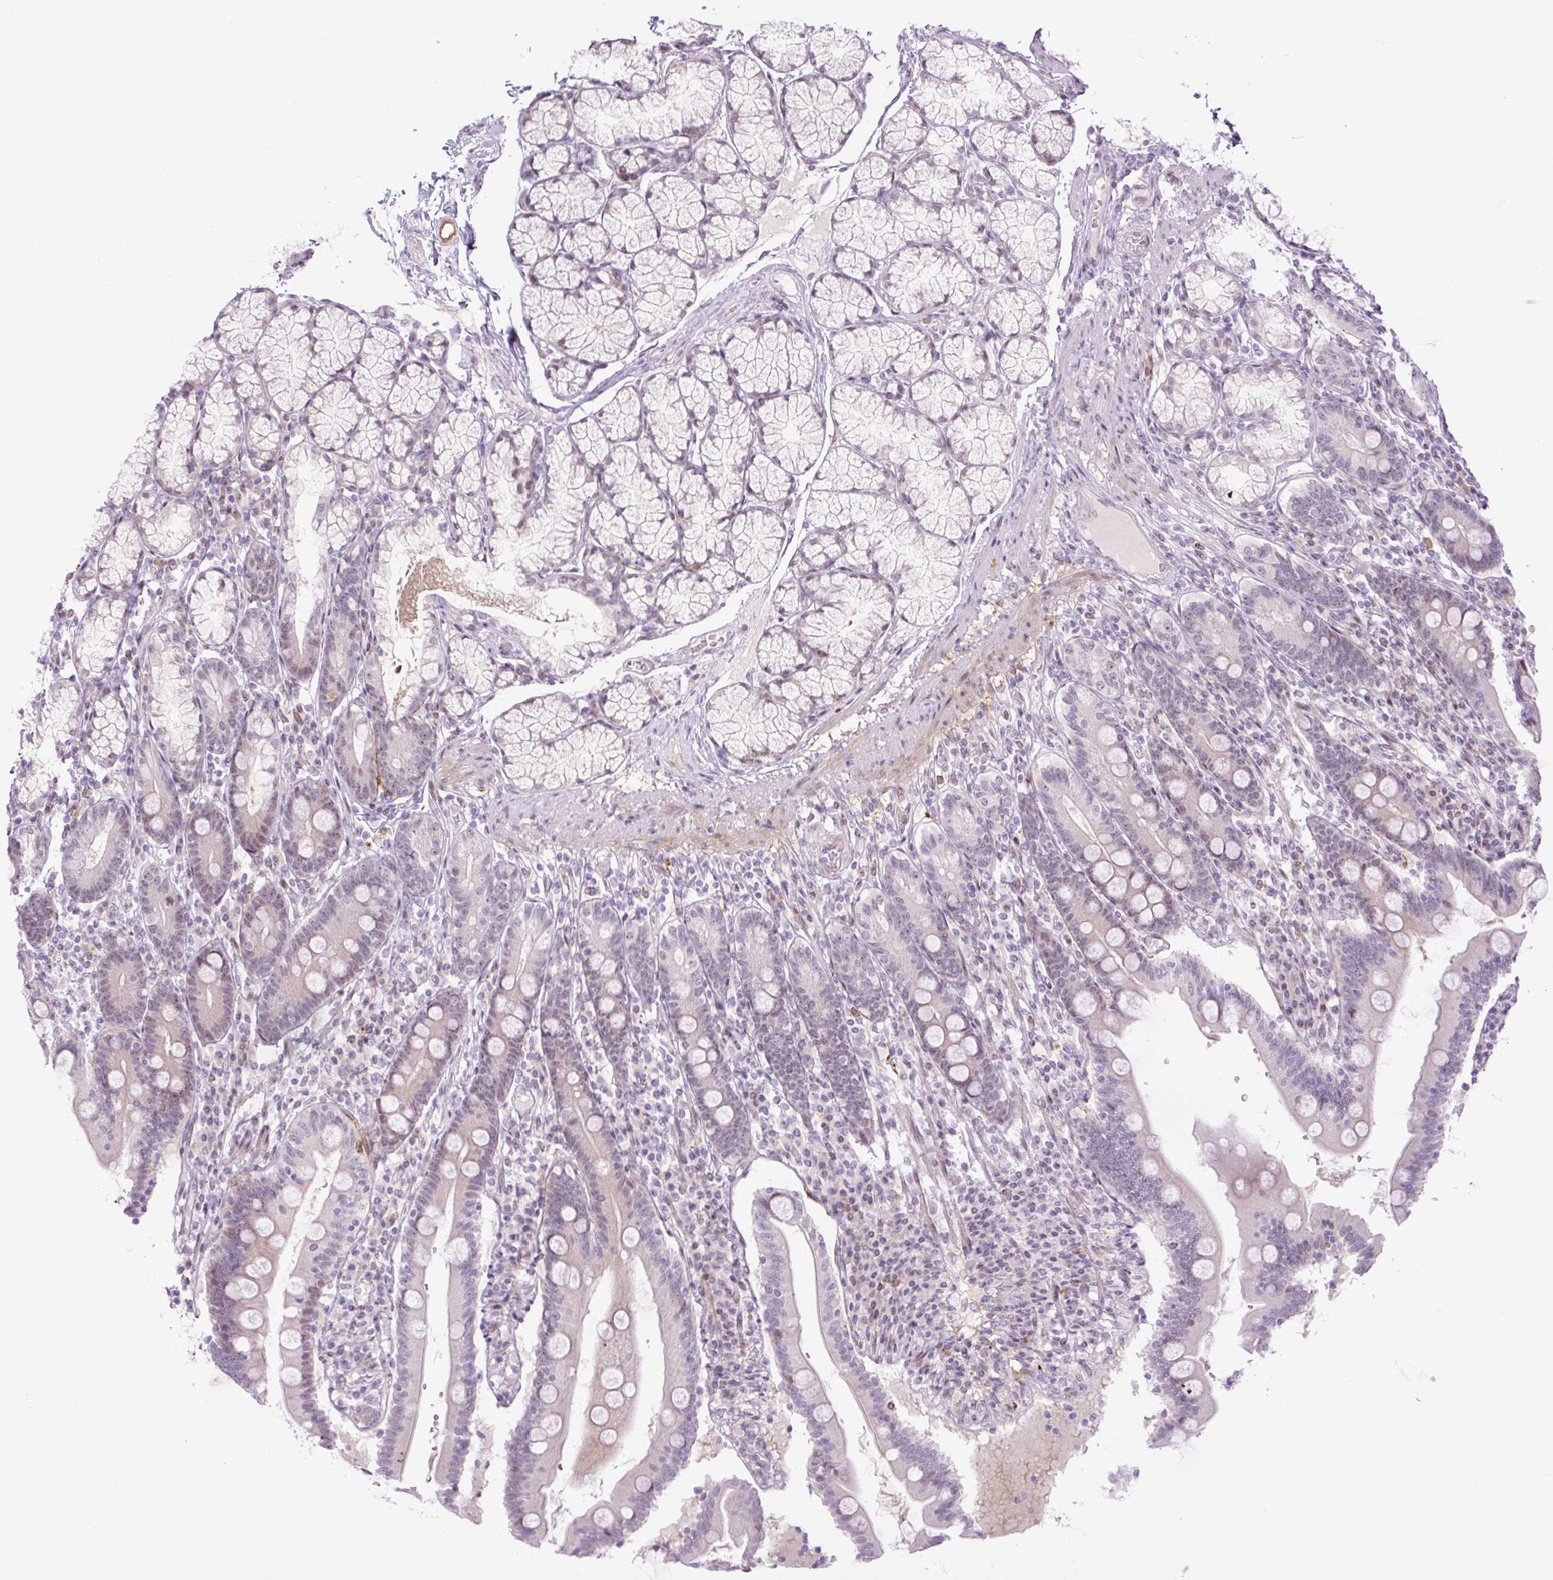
{"staining": {"intensity": "moderate", "quantity": "25%-75%", "location": "cytoplasmic/membranous,nuclear"}, "tissue": "duodenum", "cell_type": "Glandular cells", "image_type": "normal", "snomed": [{"axis": "morphology", "description": "Normal tissue, NOS"}, {"axis": "topography", "description": "Duodenum"}], "caption": "DAB (3,3'-diaminobenzidine) immunohistochemical staining of benign human duodenum demonstrates moderate cytoplasmic/membranous,nuclear protein positivity in approximately 25%-75% of glandular cells.", "gene": "ENSG00000268750", "patient": {"sex": "female", "age": 67}}